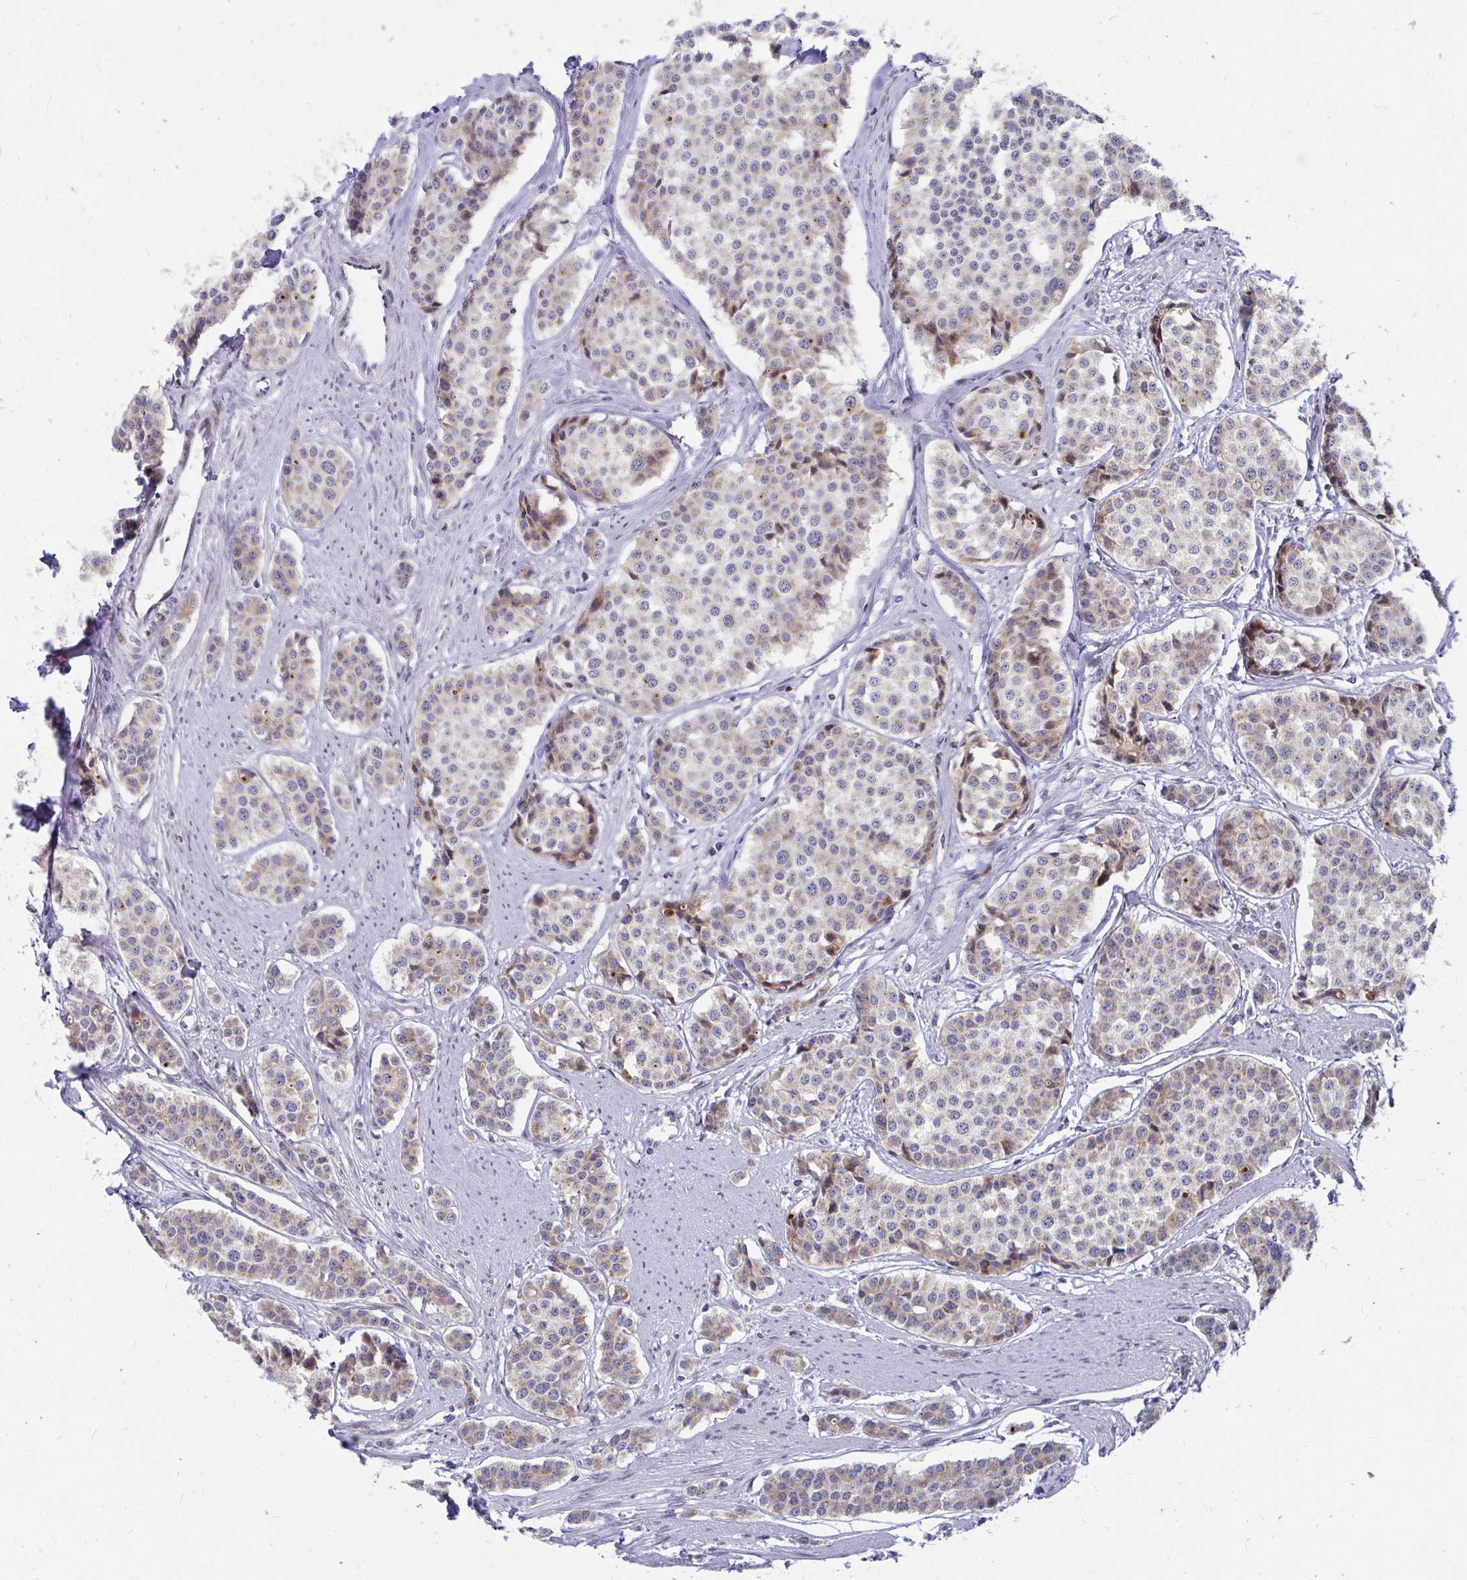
{"staining": {"intensity": "moderate", "quantity": "25%-75%", "location": "cytoplasmic/membranous"}, "tissue": "carcinoid", "cell_type": "Tumor cells", "image_type": "cancer", "snomed": [{"axis": "morphology", "description": "Carcinoid, malignant, NOS"}, {"axis": "topography", "description": "Small intestine"}], "caption": "Moderate cytoplasmic/membranous protein staining is seen in approximately 25%-75% of tumor cells in carcinoid.", "gene": "EXOC5", "patient": {"sex": "male", "age": 60}}